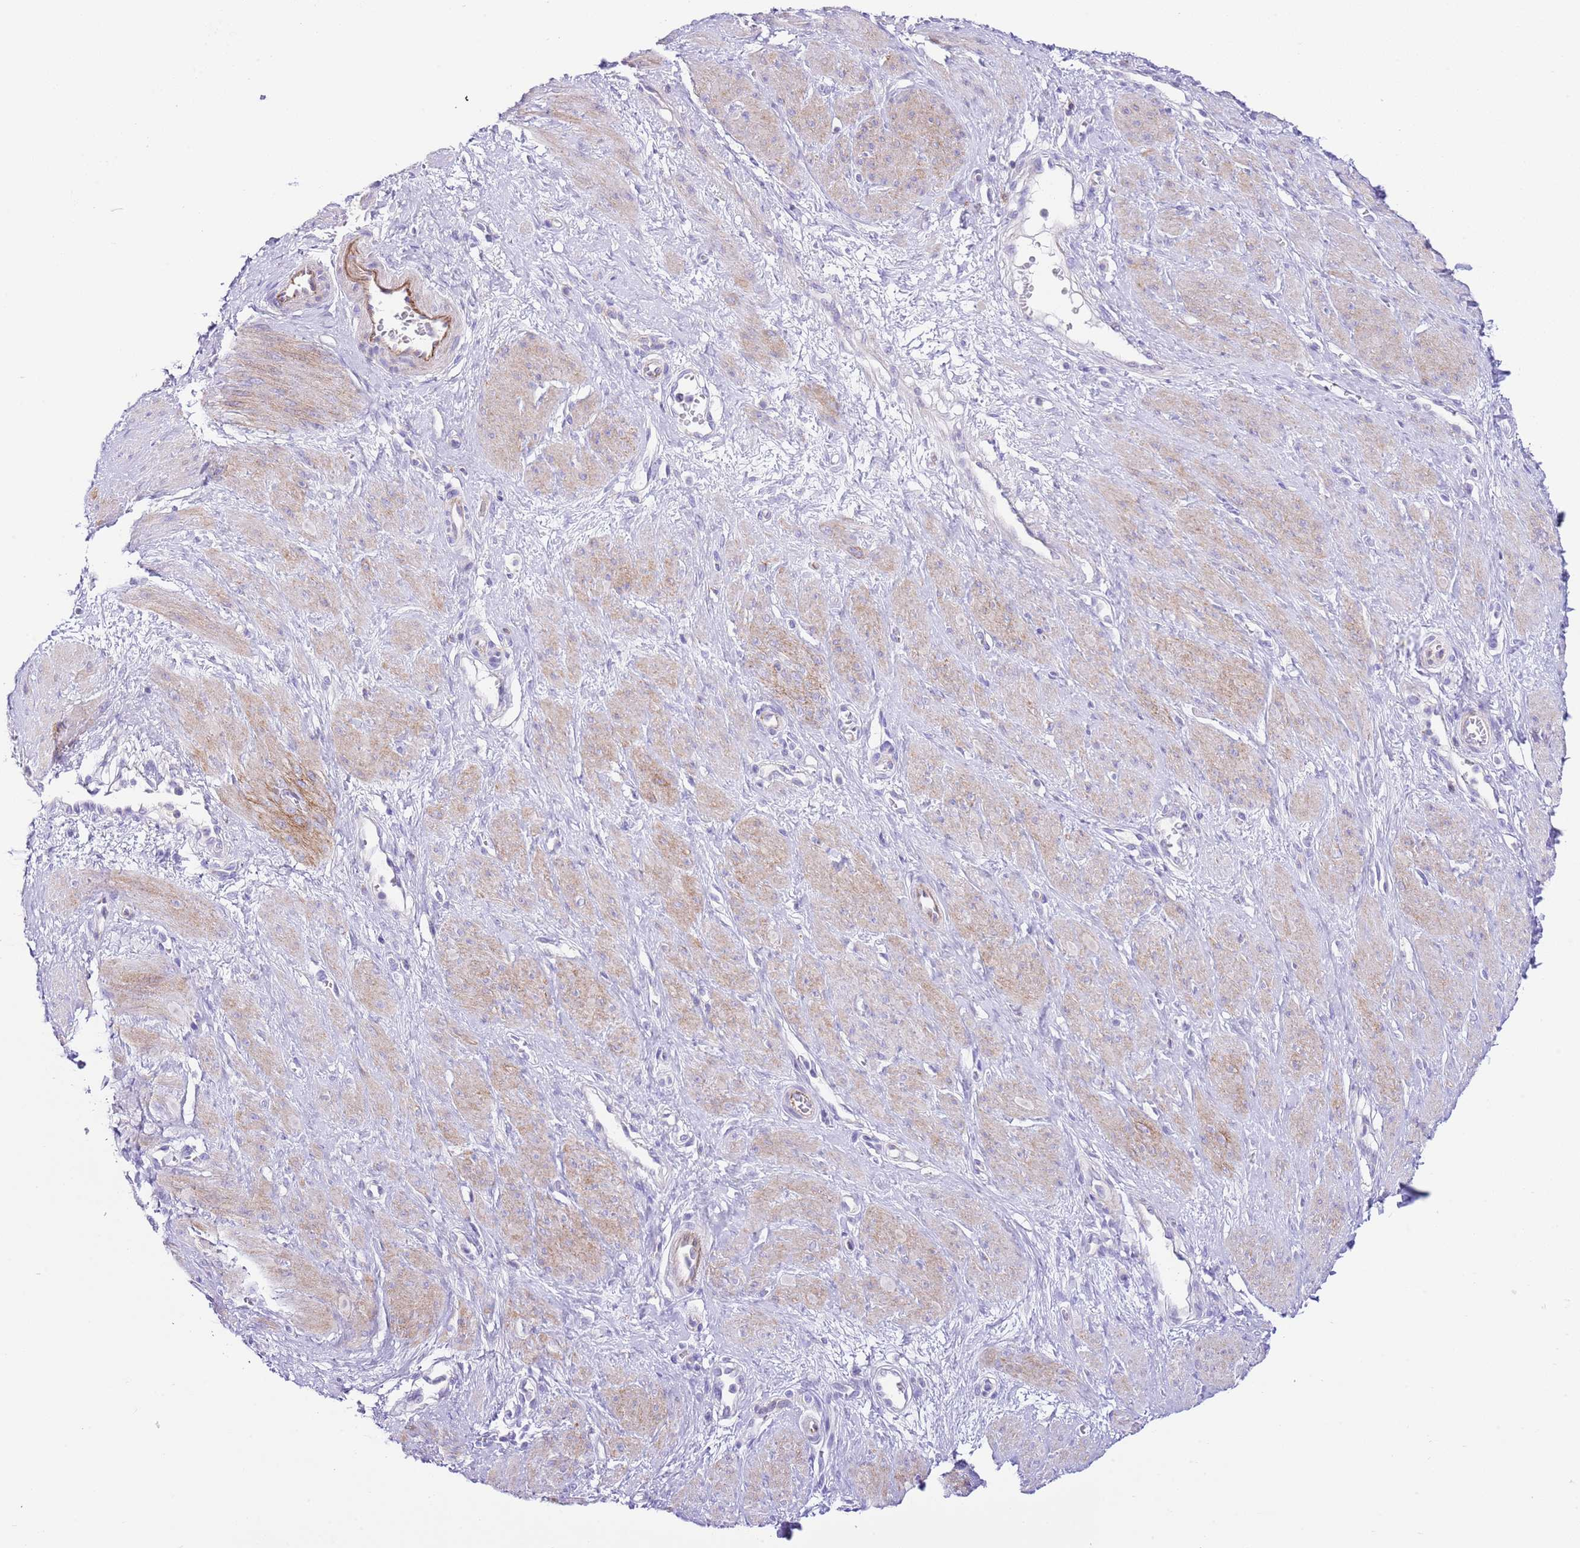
{"staining": {"intensity": "moderate", "quantity": "25%-75%", "location": "cytoplasmic/membranous"}, "tissue": "smooth muscle", "cell_type": "Smooth muscle cells", "image_type": "normal", "snomed": [{"axis": "morphology", "description": "Normal tissue, NOS"}, {"axis": "topography", "description": "Smooth muscle"}, {"axis": "topography", "description": "Uterus"}], "caption": "Immunohistochemistry micrograph of unremarkable smooth muscle: smooth muscle stained using immunohistochemistry reveals medium levels of moderate protein expression localized specifically in the cytoplasmic/membranous of smooth muscle cells, appearing as a cytoplasmic/membranous brown color.", "gene": "ALDH3A1", "patient": {"sex": "female", "age": 39}}